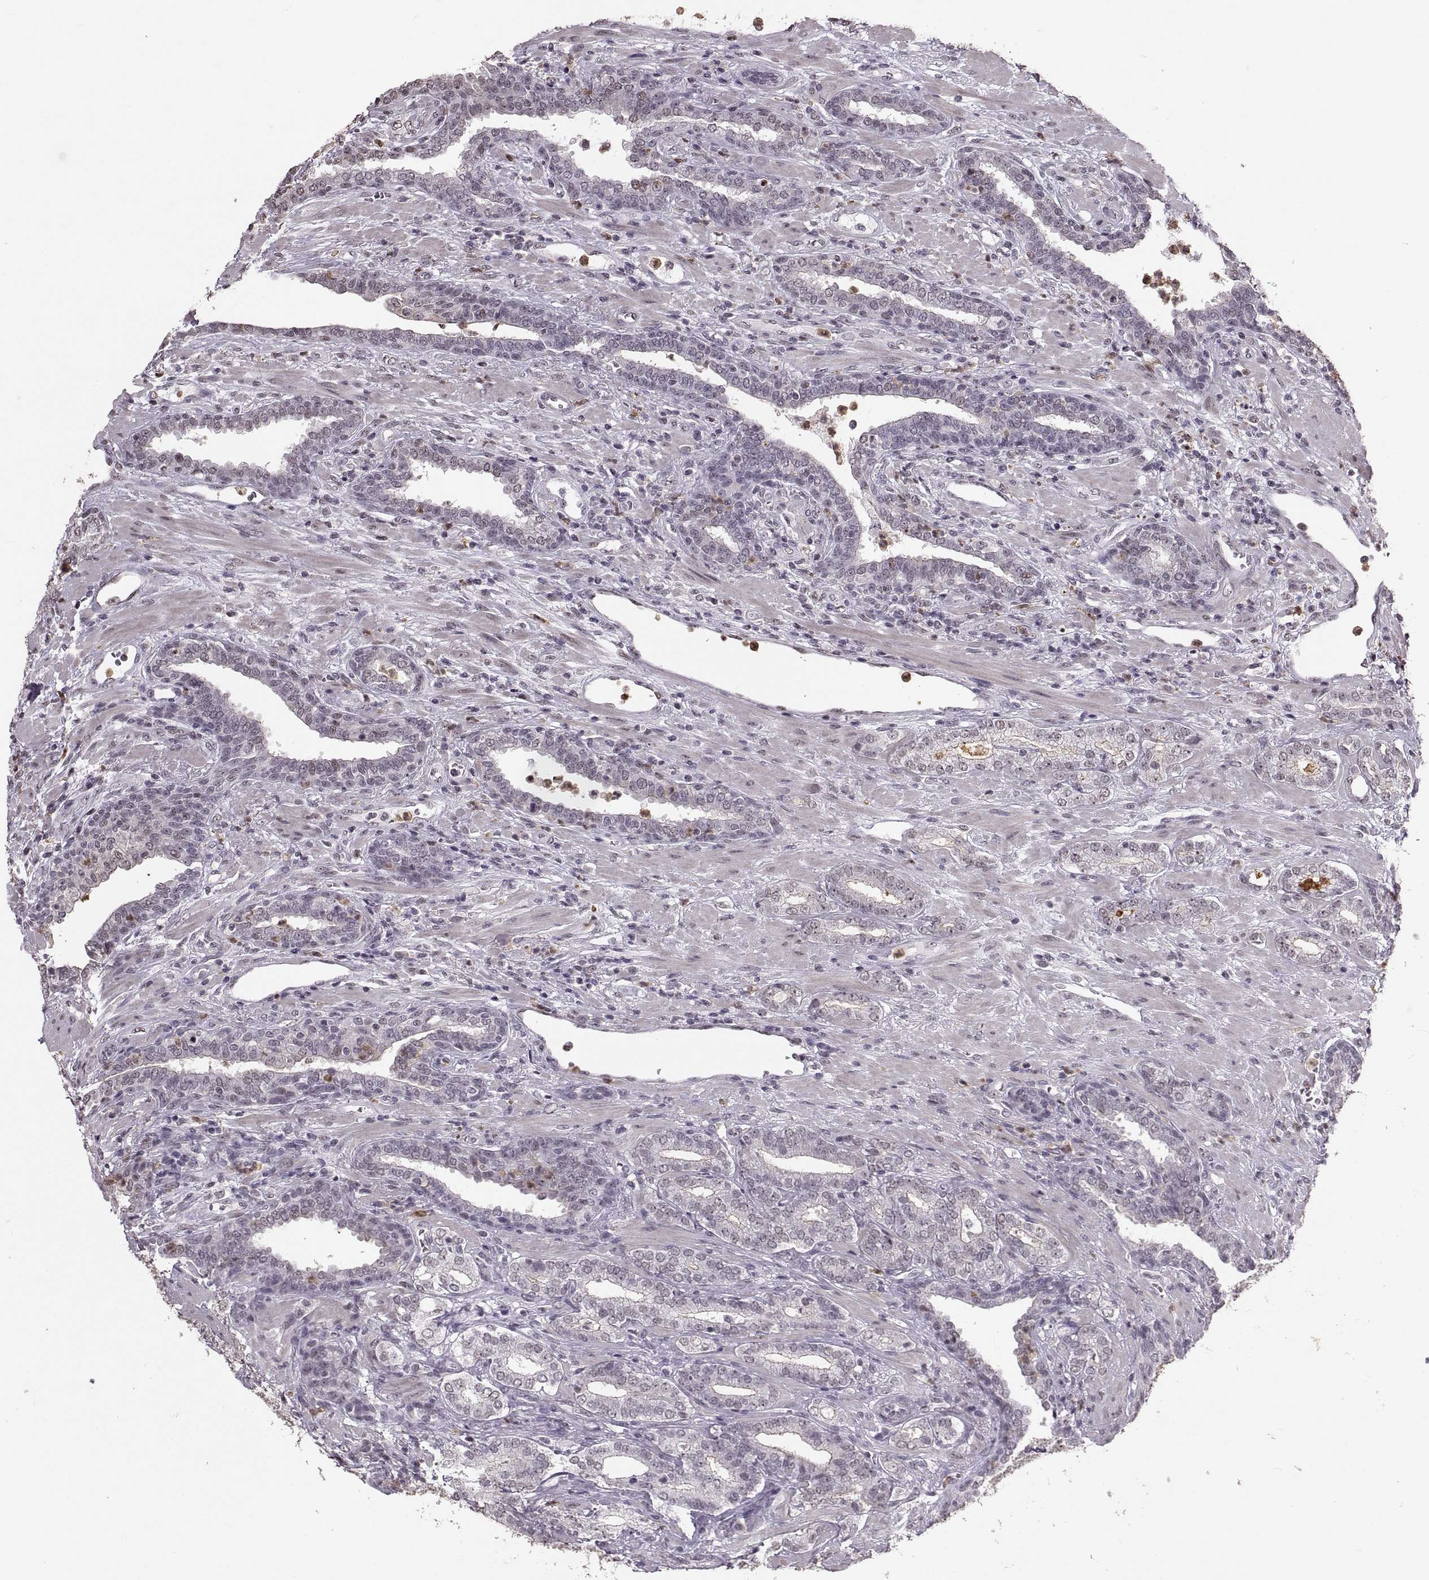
{"staining": {"intensity": "negative", "quantity": "none", "location": "none"}, "tissue": "prostate cancer", "cell_type": "Tumor cells", "image_type": "cancer", "snomed": [{"axis": "morphology", "description": "Adenocarcinoma, Low grade"}, {"axis": "topography", "description": "Prostate"}], "caption": "DAB (3,3'-diaminobenzidine) immunohistochemical staining of adenocarcinoma (low-grade) (prostate) demonstrates no significant expression in tumor cells.", "gene": "PALS1", "patient": {"sex": "male", "age": 61}}